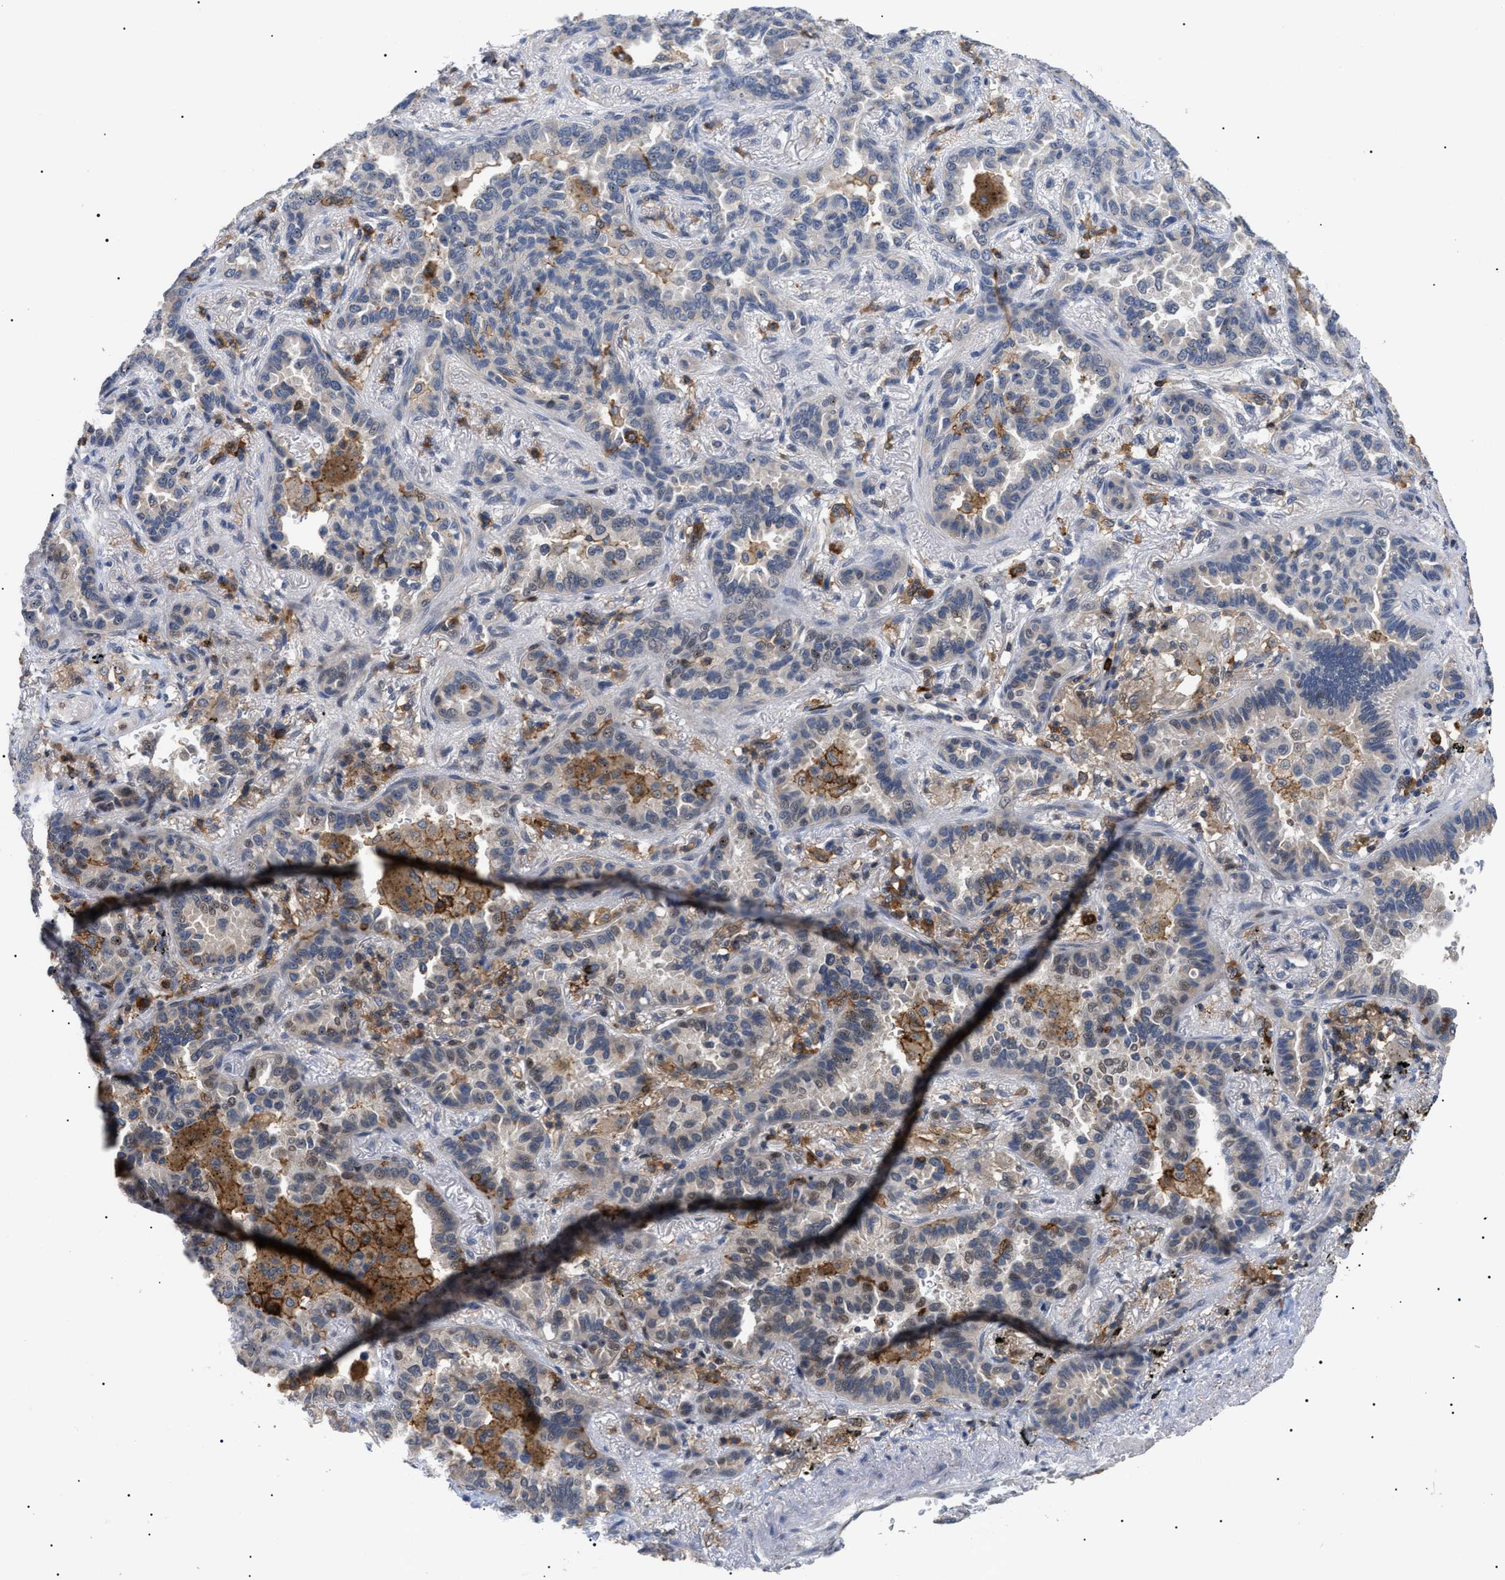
{"staining": {"intensity": "weak", "quantity": "25%-75%", "location": "cytoplasmic/membranous"}, "tissue": "lung cancer", "cell_type": "Tumor cells", "image_type": "cancer", "snomed": [{"axis": "morphology", "description": "Normal tissue, NOS"}, {"axis": "morphology", "description": "Adenocarcinoma, NOS"}, {"axis": "topography", "description": "Lung"}], "caption": "High-magnification brightfield microscopy of lung cancer stained with DAB (brown) and counterstained with hematoxylin (blue). tumor cells exhibit weak cytoplasmic/membranous expression is seen in about25%-75% of cells.", "gene": "CD300A", "patient": {"sex": "male", "age": 59}}